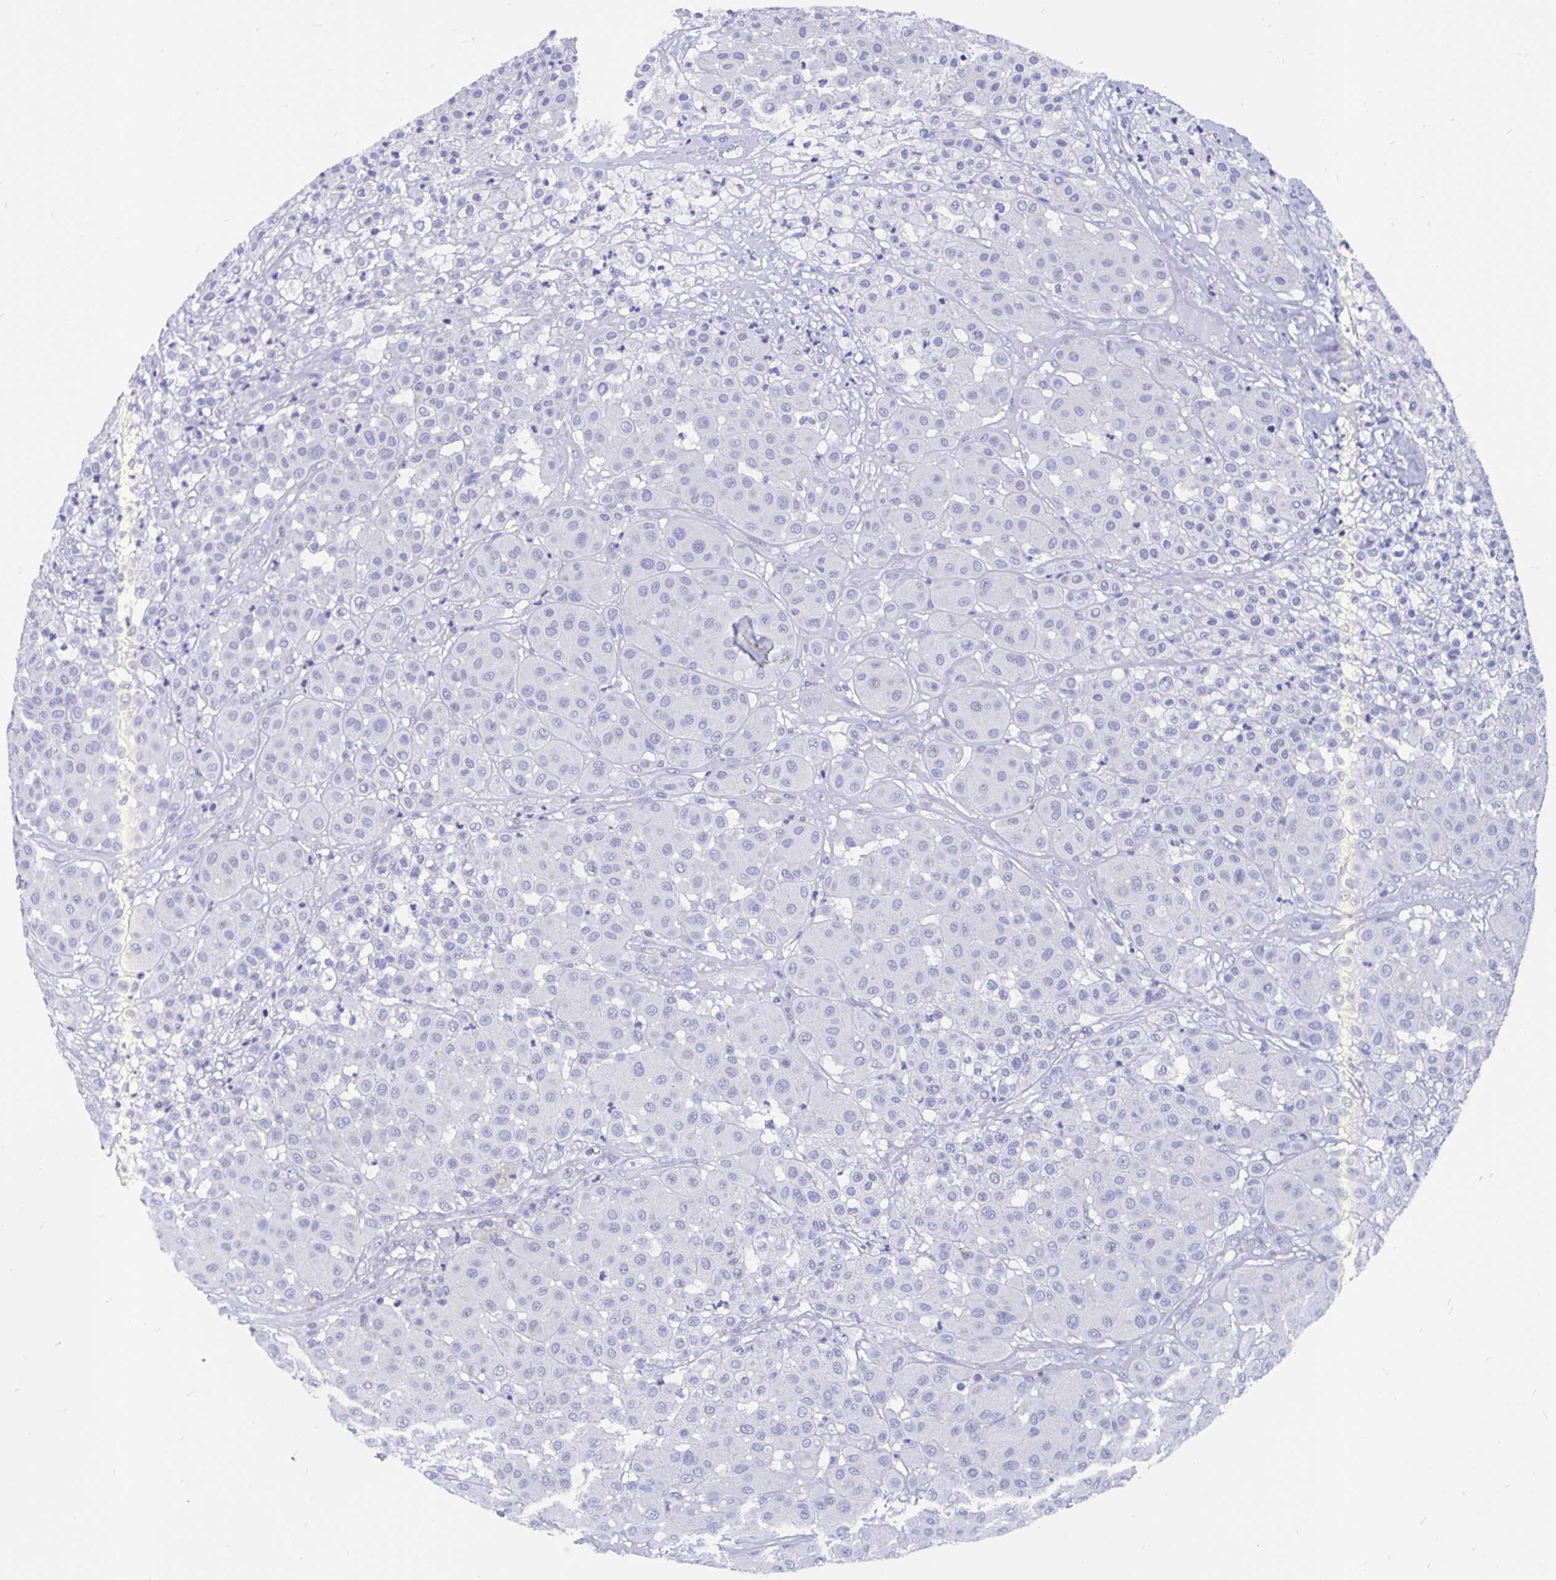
{"staining": {"intensity": "negative", "quantity": "none", "location": "none"}, "tissue": "melanoma", "cell_type": "Tumor cells", "image_type": "cancer", "snomed": [{"axis": "morphology", "description": "Malignant melanoma, Metastatic site"}, {"axis": "topography", "description": "Smooth muscle"}], "caption": "This is a photomicrograph of immunohistochemistry staining of melanoma, which shows no staining in tumor cells.", "gene": "ODF3B", "patient": {"sex": "male", "age": 41}}